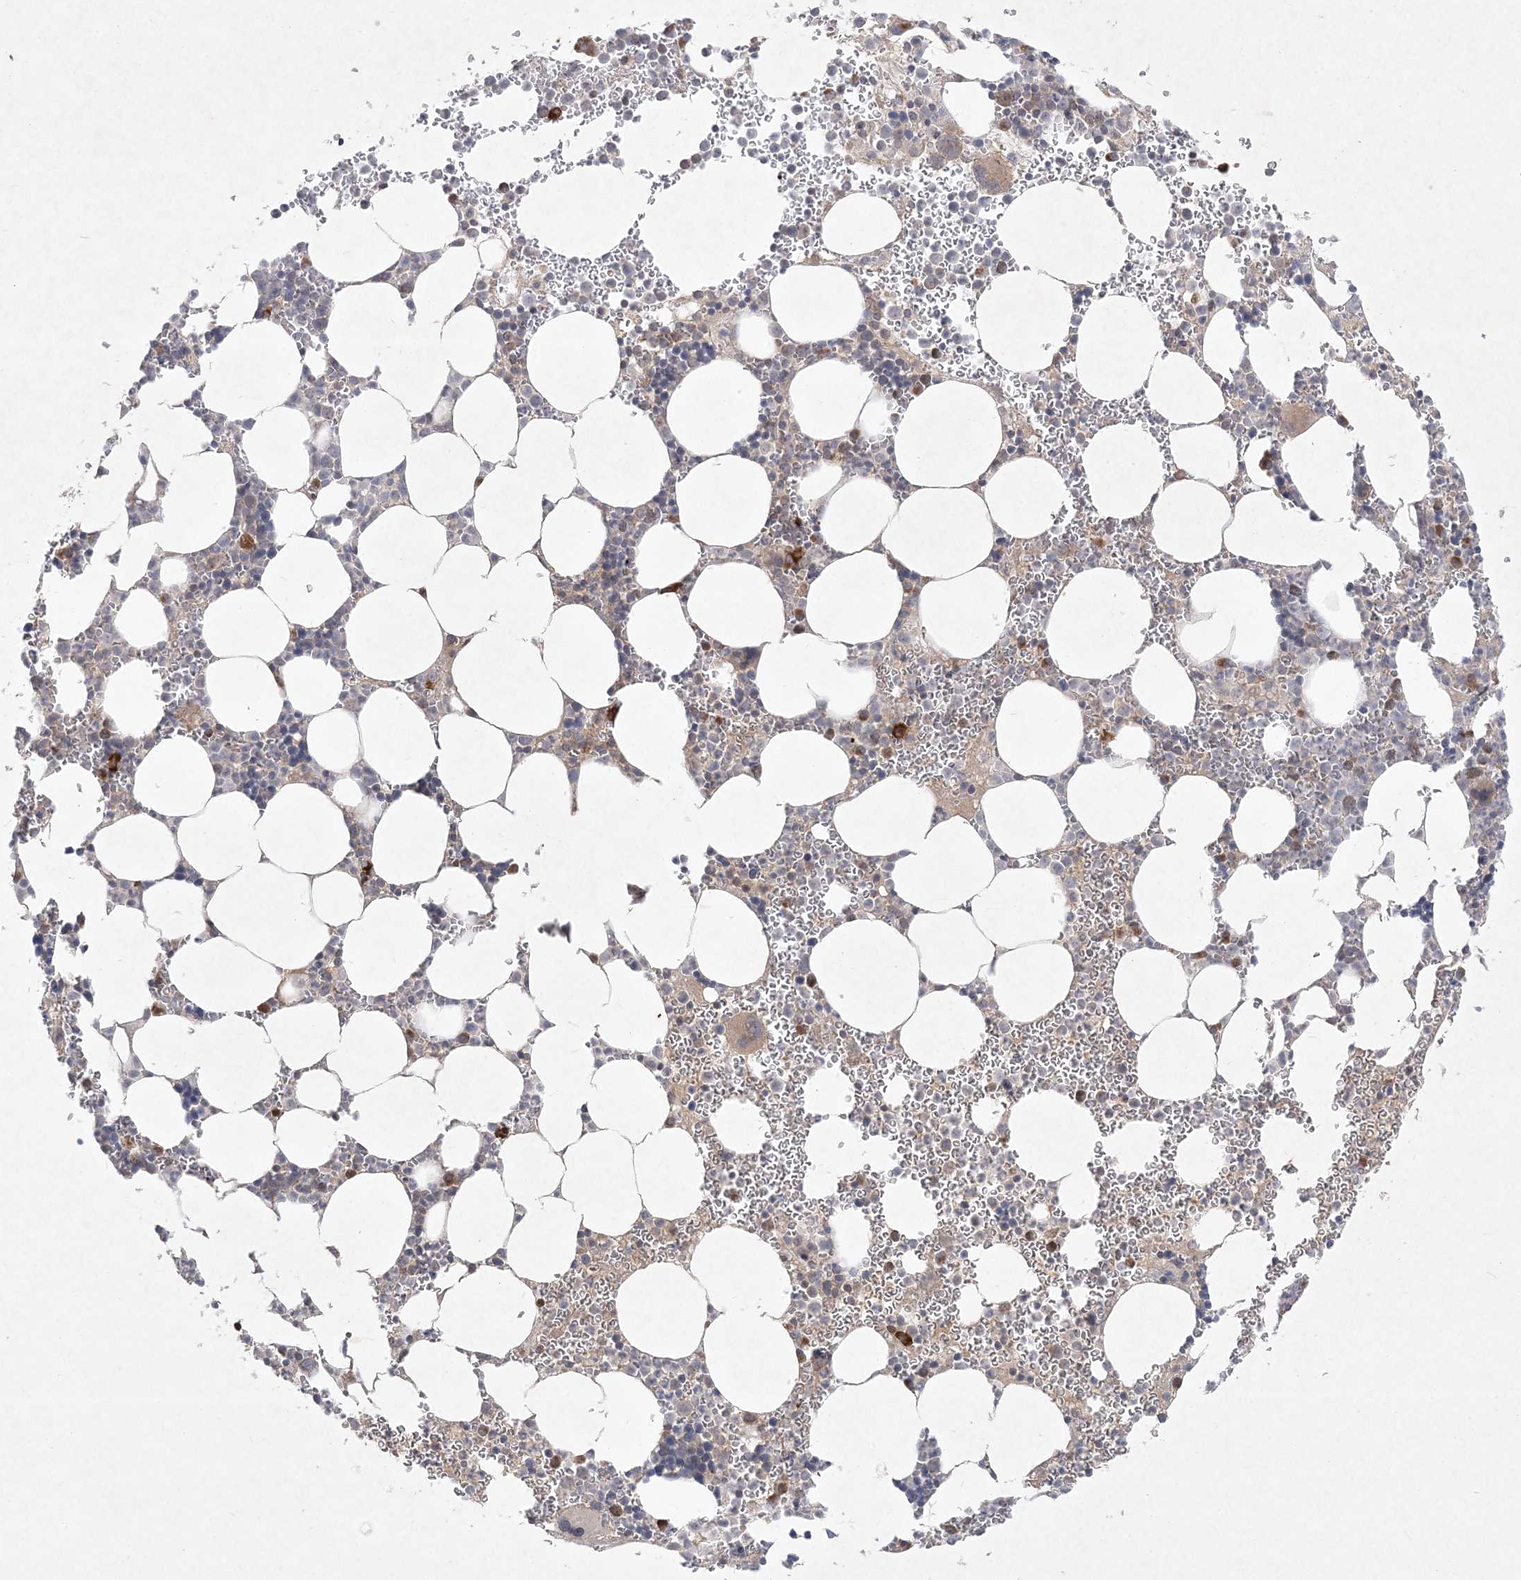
{"staining": {"intensity": "moderate", "quantity": "<25%", "location": "cytoplasmic/membranous"}, "tissue": "bone marrow", "cell_type": "Hematopoietic cells", "image_type": "normal", "snomed": [{"axis": "morphology", "description": "Normal tissue, NOS"}, {"axis": "topography", "description": "Bone marrow"}], "caption": "A low amount of moderate cytoplasmic/membranous positivity is seen in about <25% of hematopoietic cells in unremarkable bone marrow.", "gene": "CLNK", "patient": {"sex": "female", "age": 78}}